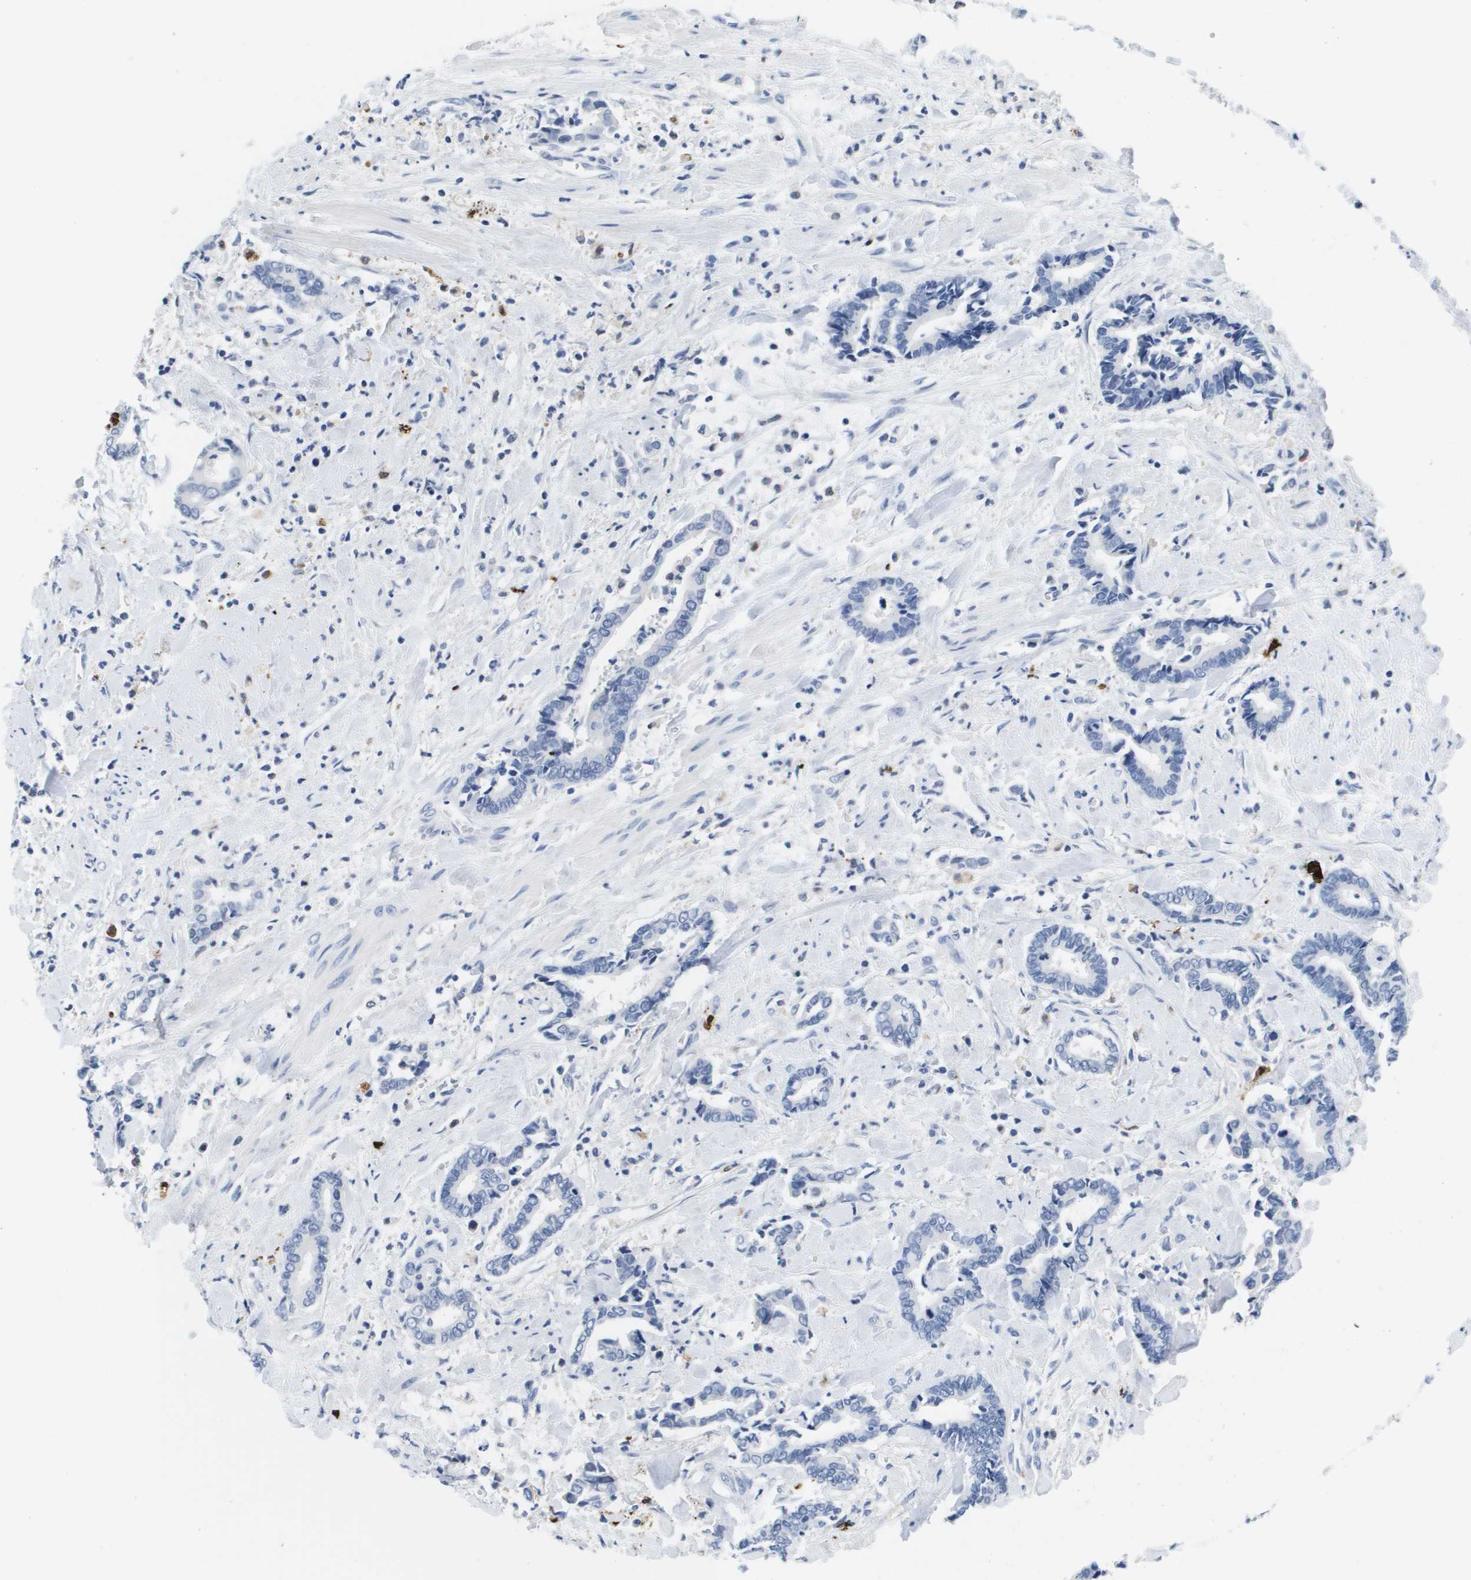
{"staining": {"intensity": "negative", "quantity": "none", "location": "none"}, "tissue": "cervical cancer", "cell_type": "Tumor cells", "image_type": "cancer", "snomed": [{"axis": "morphology", "description": "Adenocarcinoma, NOS"}, {"axis": "topography", "description": "Cervix"}], "caption": "This is a photomicrograph of IHC staining of cervical adenocarcinoma, which shows no positivity in tumor cells.", "gene": "HMOX1", "patient": {"sex": "female", "age": 44}}